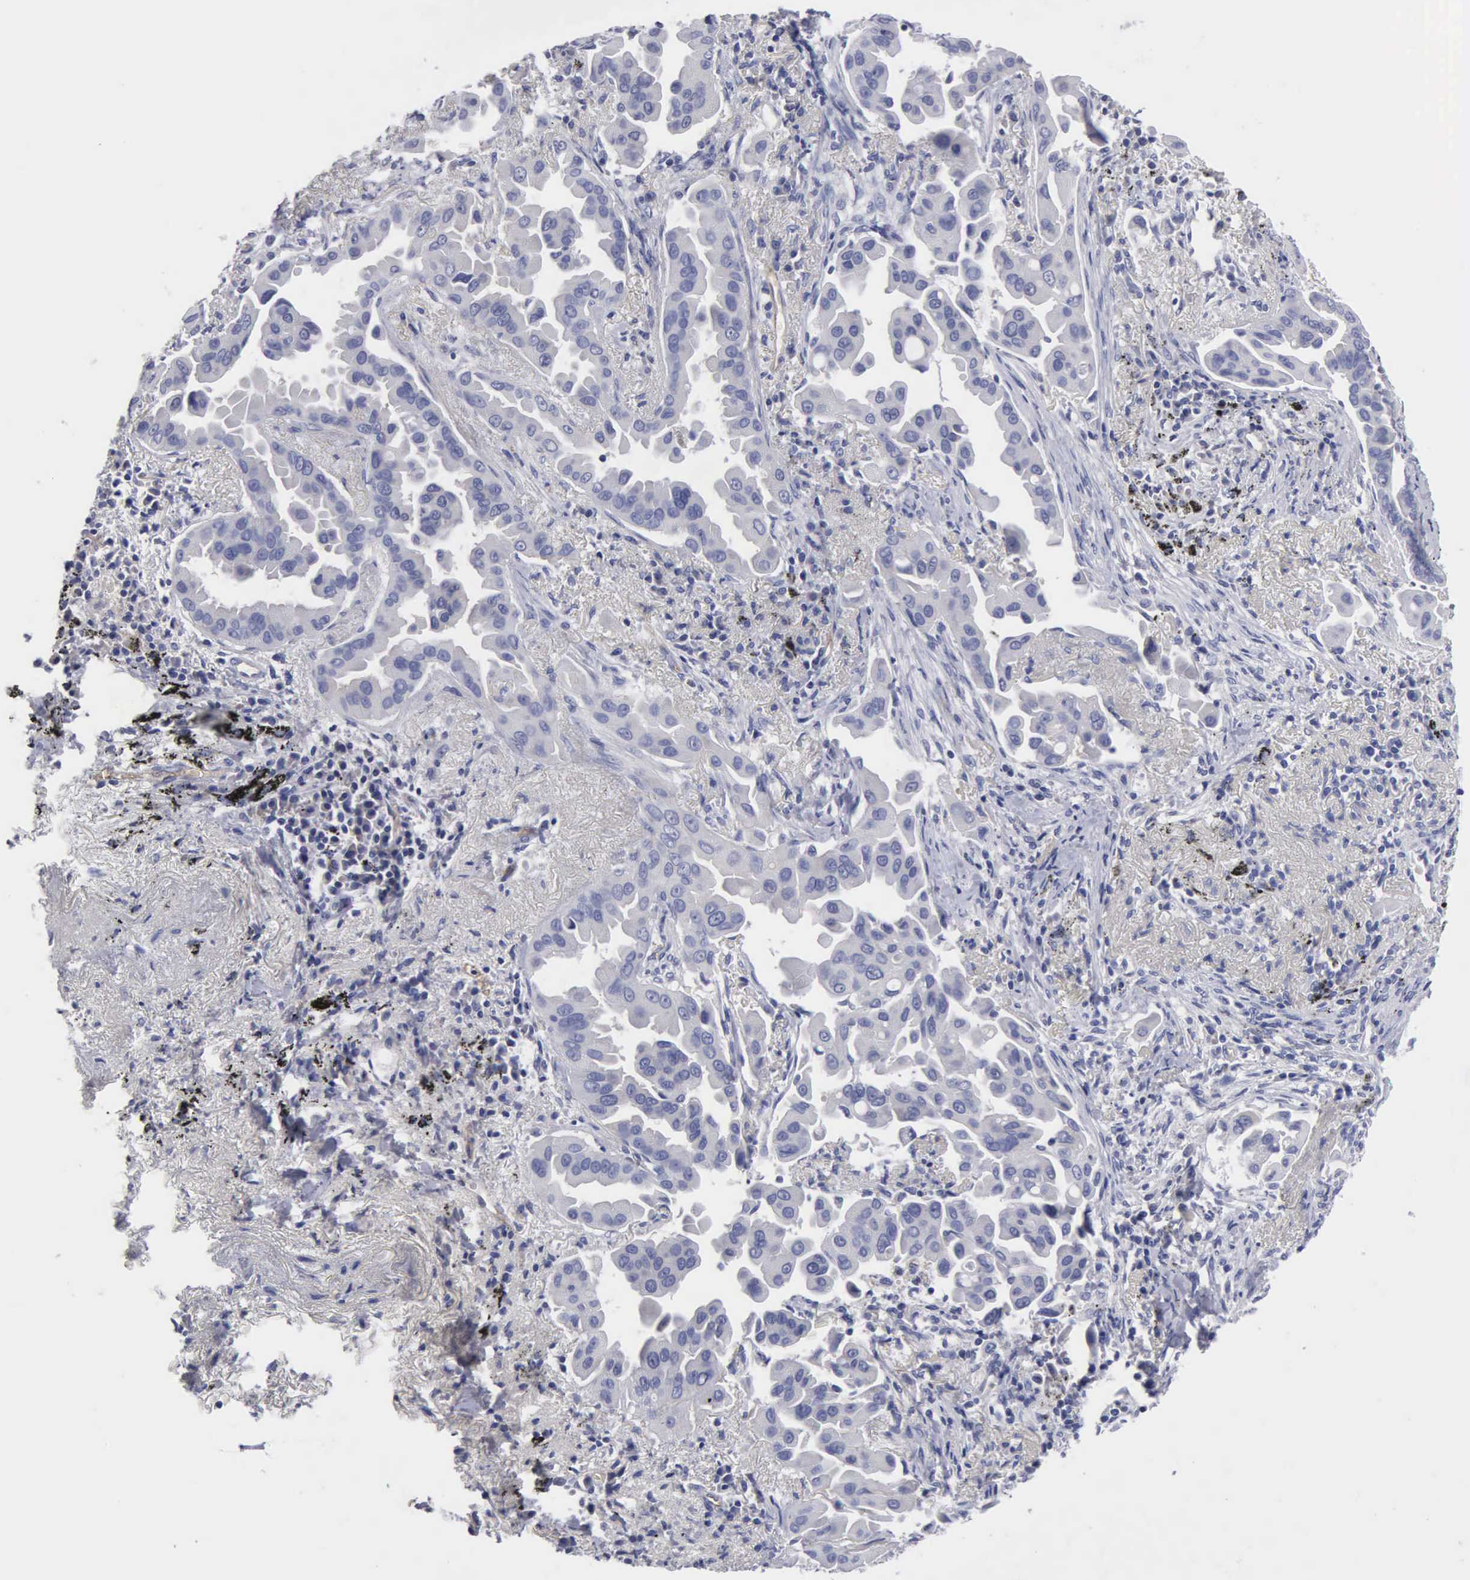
{"staining": {"intensity": "negative", "quantity": "none", "location": "none"}, "tissue": "lung cancer", "cell_type": "Tumor cells", "image_type": "cancer", "snomed": [{"axis": "morphology", "description": "Adenocarcinoma, NOS"}, {"axis": "topography", "description": "Lung"}], "caption": "Immunohistochemical staining of human lung cancer (adenocarcinoma) displays no significant expression in tumor cells.", "gene": "RDX", "patient": {"sex": "male", "age": 68}}